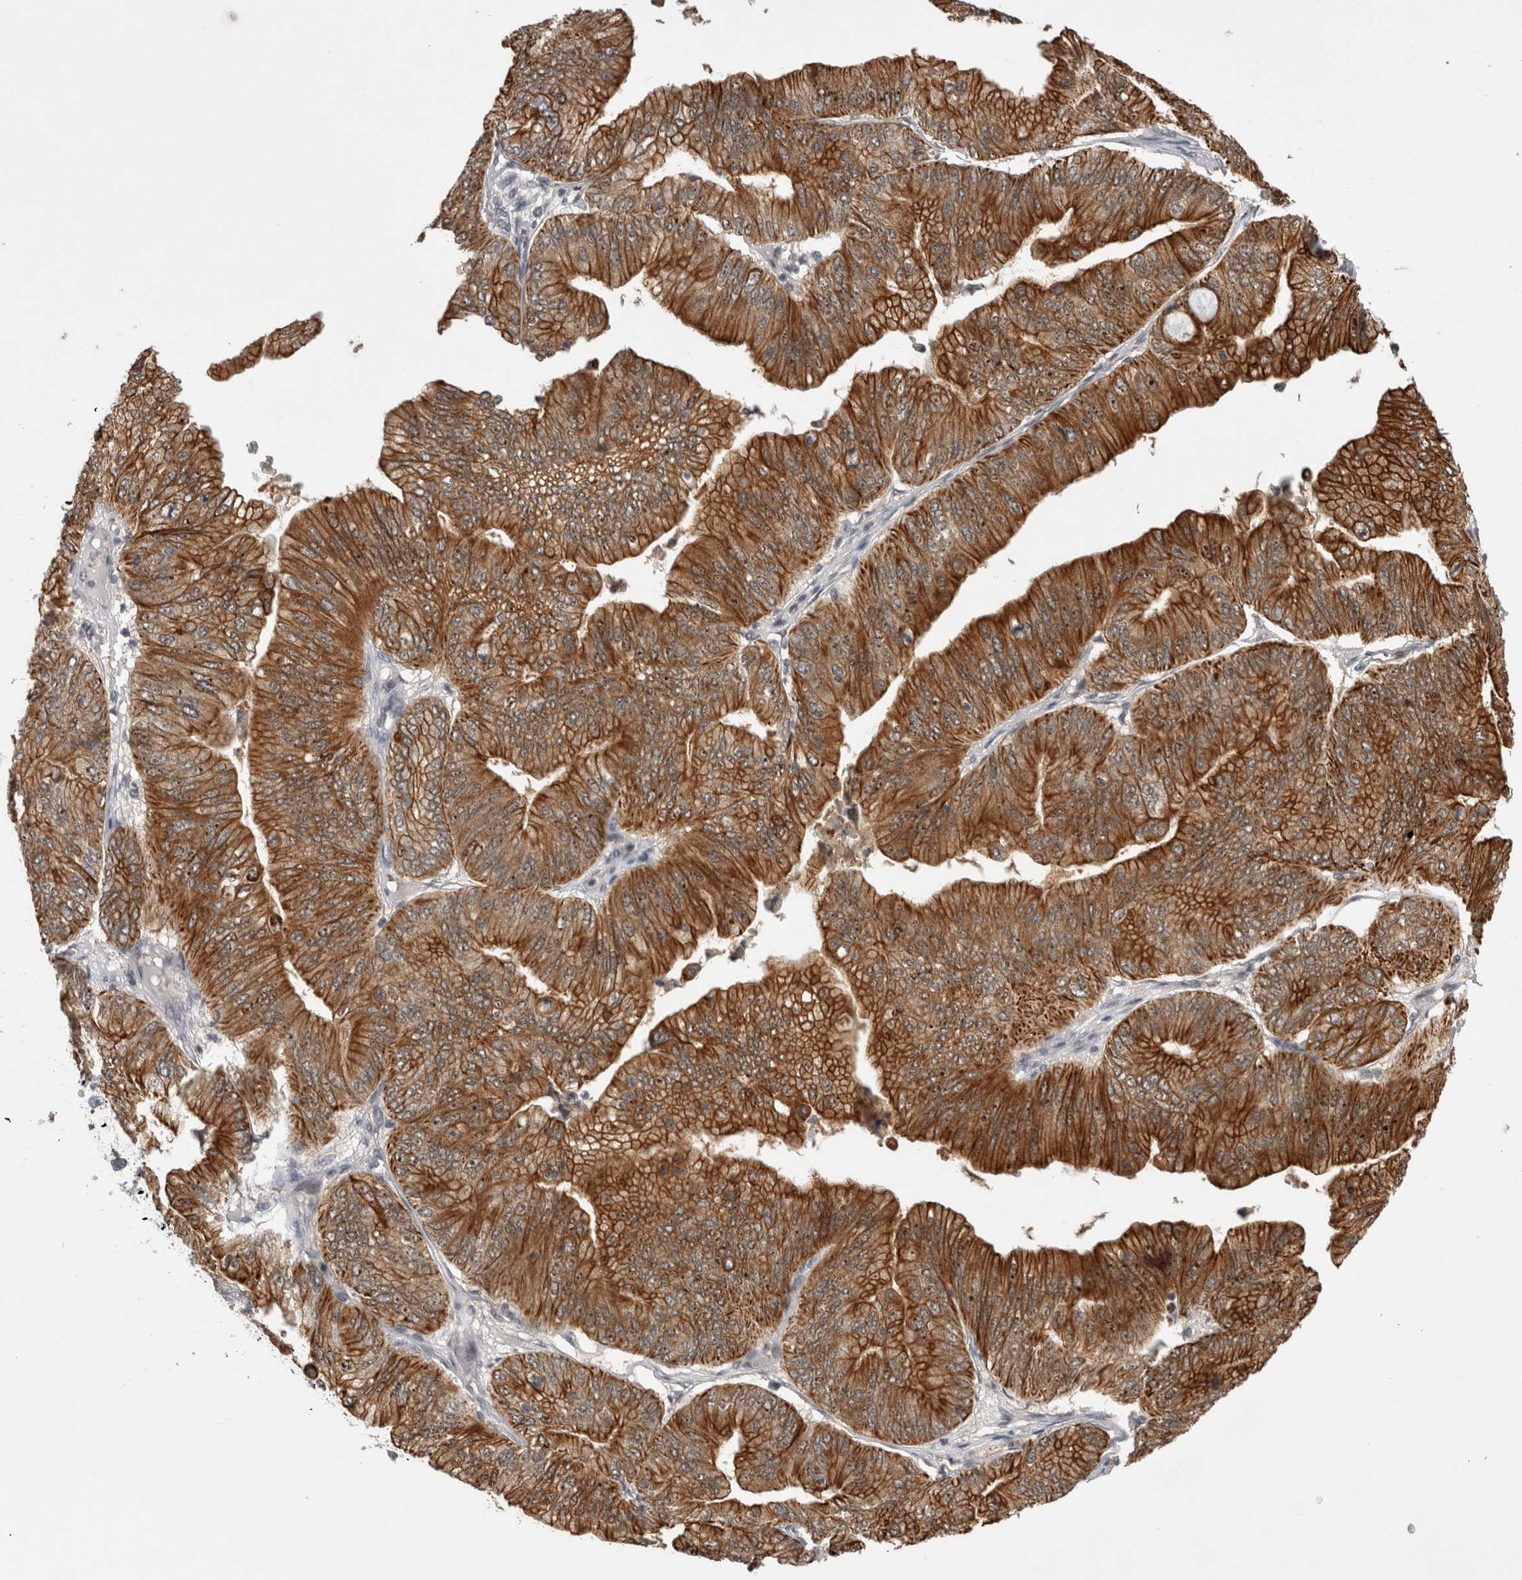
{"staining": {"intensity": "strong", "quantity": ">75%", "location": "cytoplasmic/membranous"}, "tissue": "ovarian cancer", "cell_type": "Tumor cells", "image_type": "cancer", "snomed": [{"axis": "morphology", "description": "Cystadenocarcinoma, mucinous, NOS"}, {"axis": "topography", "description": "Ovary"}], "caption": "Strong cytoplasmic/membranous staining for a protein is present in approximately >75% of tumor cells of ovarian mucinous cystadenocarcinoma using IHC.", "gene": "ZNF341", "patient": {"sex": "female", "age": 61}}